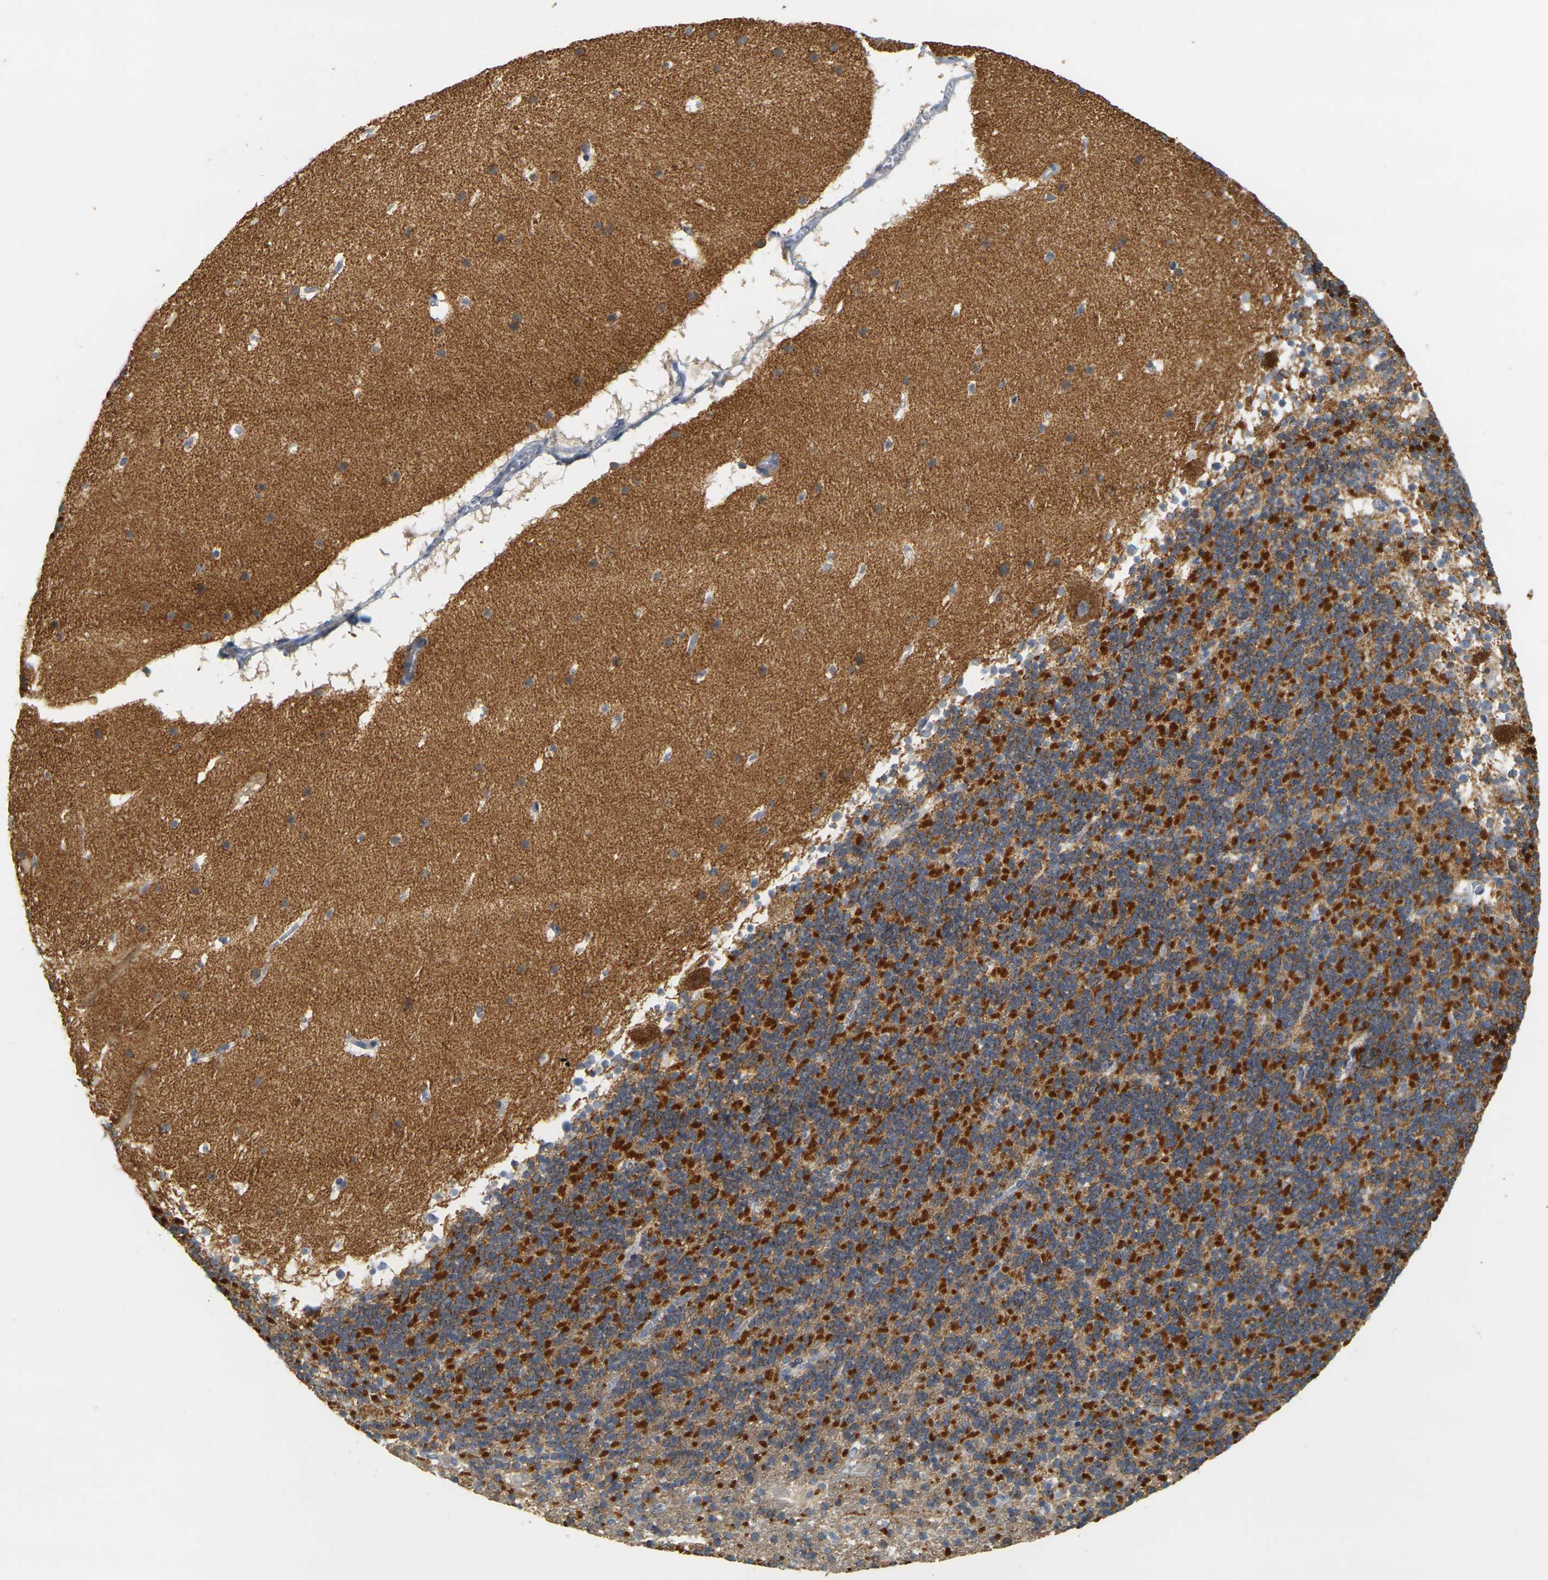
{"staining": {"intensity": "strong", "quantity": ">75%", "location": "cytoplasmic/membranous"}, "tissue": "cerebellum", "cell_type": "Cells in granular layer", "image_type": "normal", "snomed": [{"axis": "morphology", "description": "Normal tissue, NOS"}, {"axis": "topography", "description": "Cerebellum"}], "caption": "Cerebellum stained with DAB (3,3'-diaminobenzidine) immunohistochemistry demonstrates high levels of strong cytoplasmic/membranous expression in approximately >75% of cells in granular layer. Nuclei are stained in blue.", "gene": "GDAP1", "patient": {"sex": "male", "age": 45}}